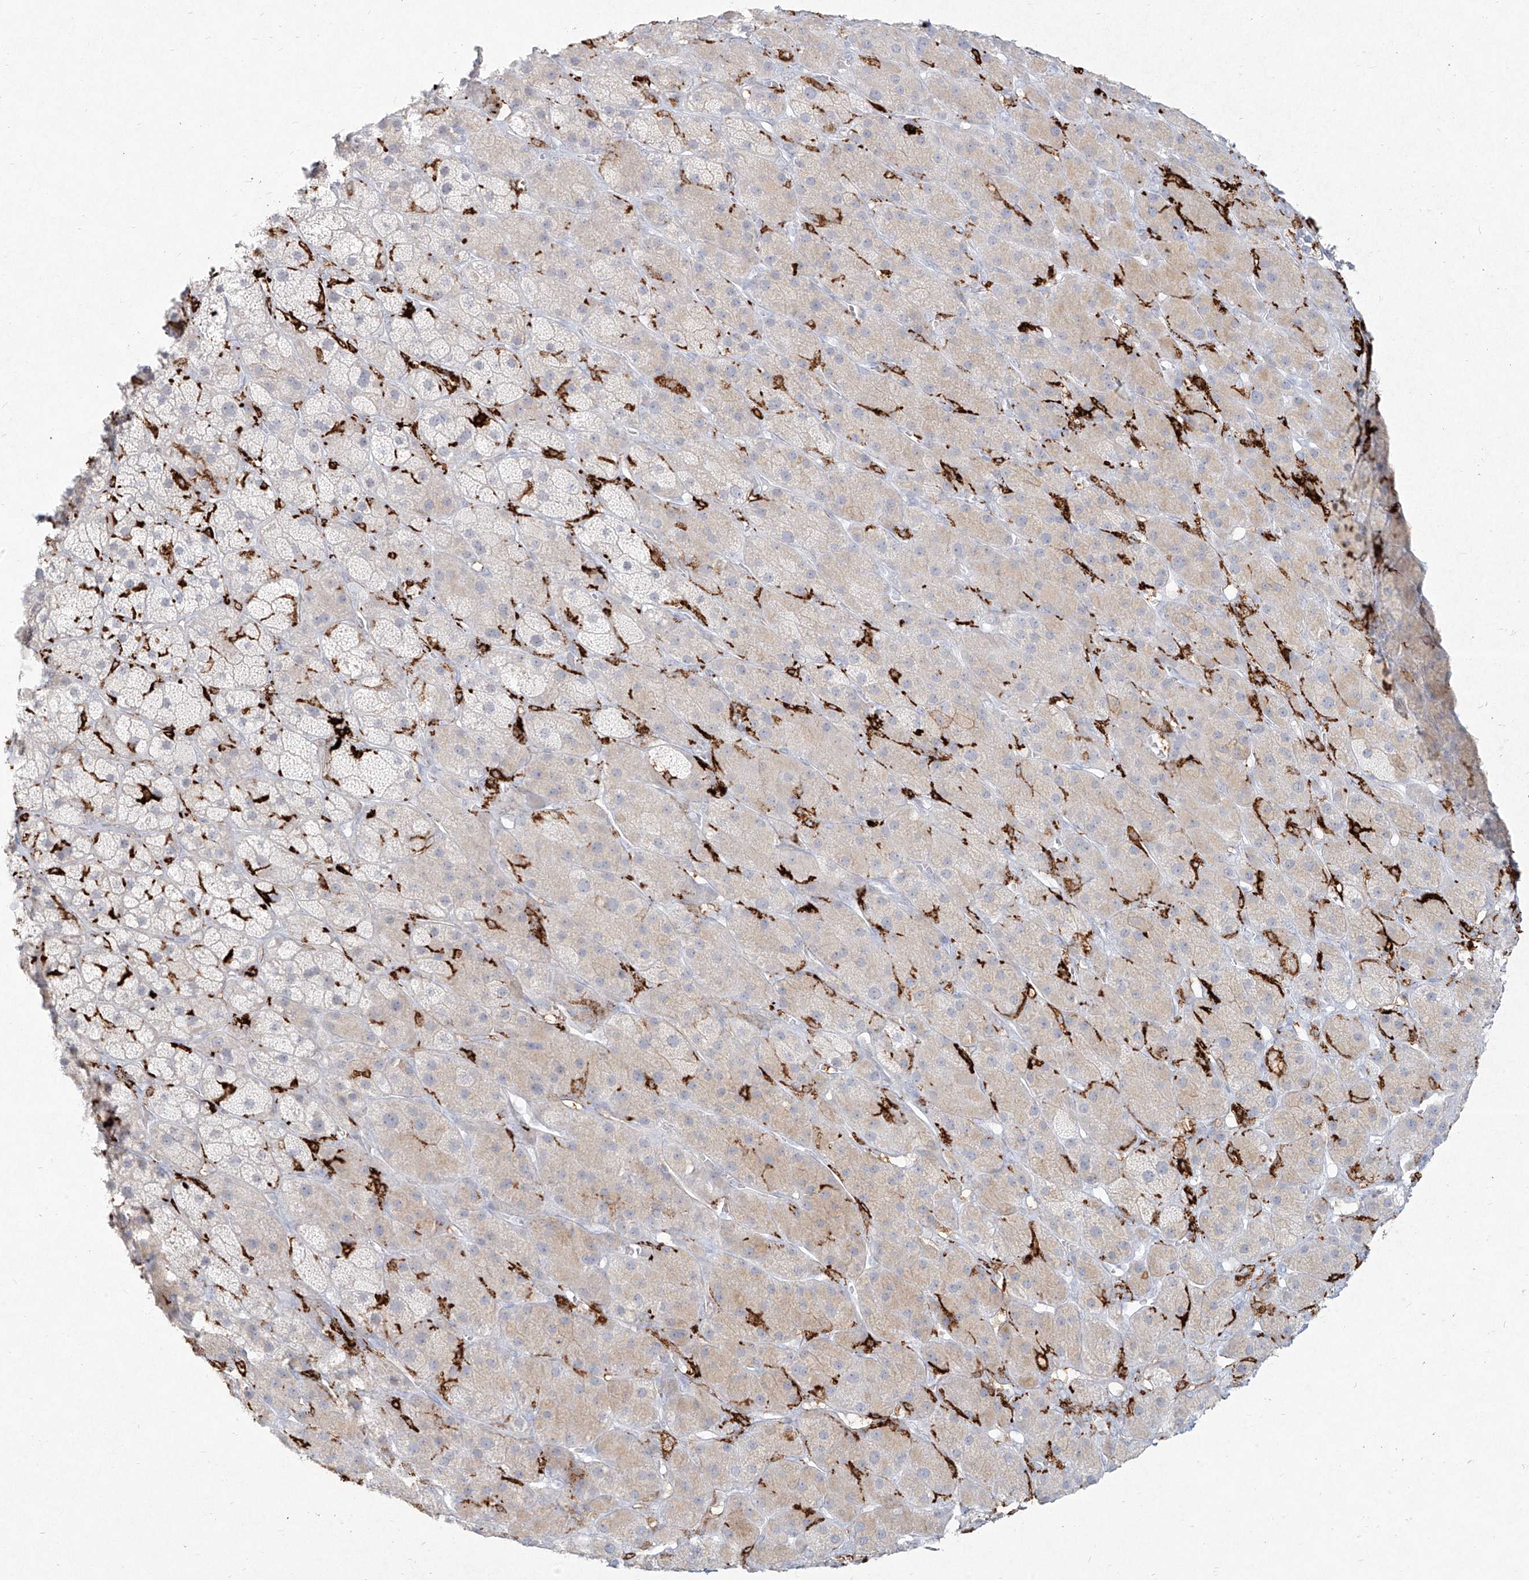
{"staining": {"intensity": "weak", "quantity": "<25%", "location": "cytoplasmic/membranous"}, "tissue": "adrenal gland", "cell_type": "Glandular cells", "image_type": "normal", "snomed": [{"axis": "morphology", "description": "Normal tissue, NOS"}, {"axis": "topography", "description": "Adrenal gland"}], "caption": "Immunohistochemical staining of benign human adrenal gland demonstrates no significant positivity in glandular cells. The staining is performed using DAB (3,3'-diaminobenzidine) brown chromogen with nuclei counter-stained in using hematoxylin.", "gene": "CD209", "patient": {"sex": "male", "age": 61}}